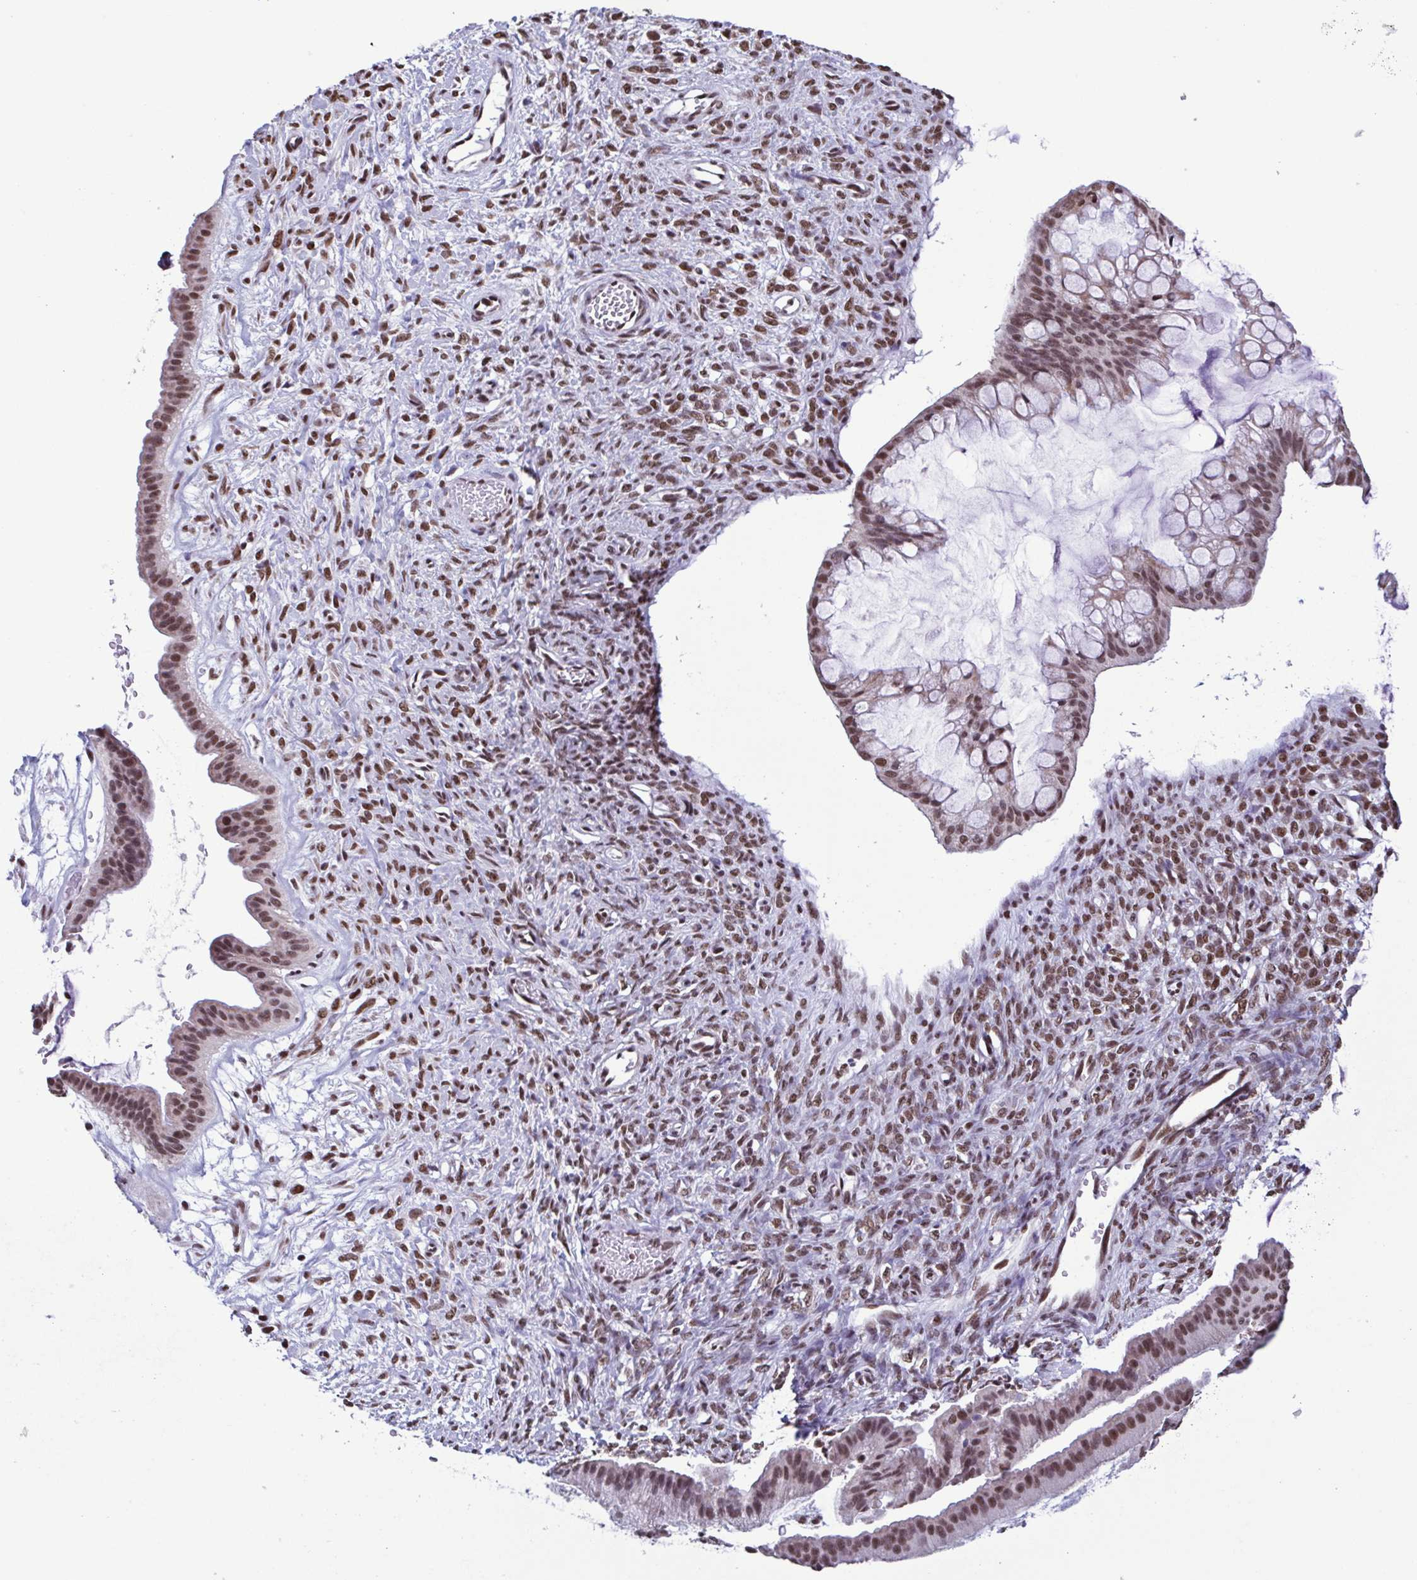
{"staining": {"intensity": "moderate", "quantity": ">75%", "location": "nuclear"}, "tissue": "ovarian cancer", "cell_type": "Tumor cells", "image_type": "cancer", "snomed": [{"axis": "morphology", "description": "Cystadenocarcinoma, mucinous, NOS"}, {"axis": "topography", "description": "Ovary"}], "caption": "Immunohistochemistry image of neoplastic tissue: mucinous cystadenocarcinoma (ovarian) stained using immunohistochemistry displays medium levels of moderate protein expression localized specifically in the nuclear of tumor cells, appearing as a nuclear brown color.", "gene": "TIMM21", "patient": {"sex": "female", "age": 73}}